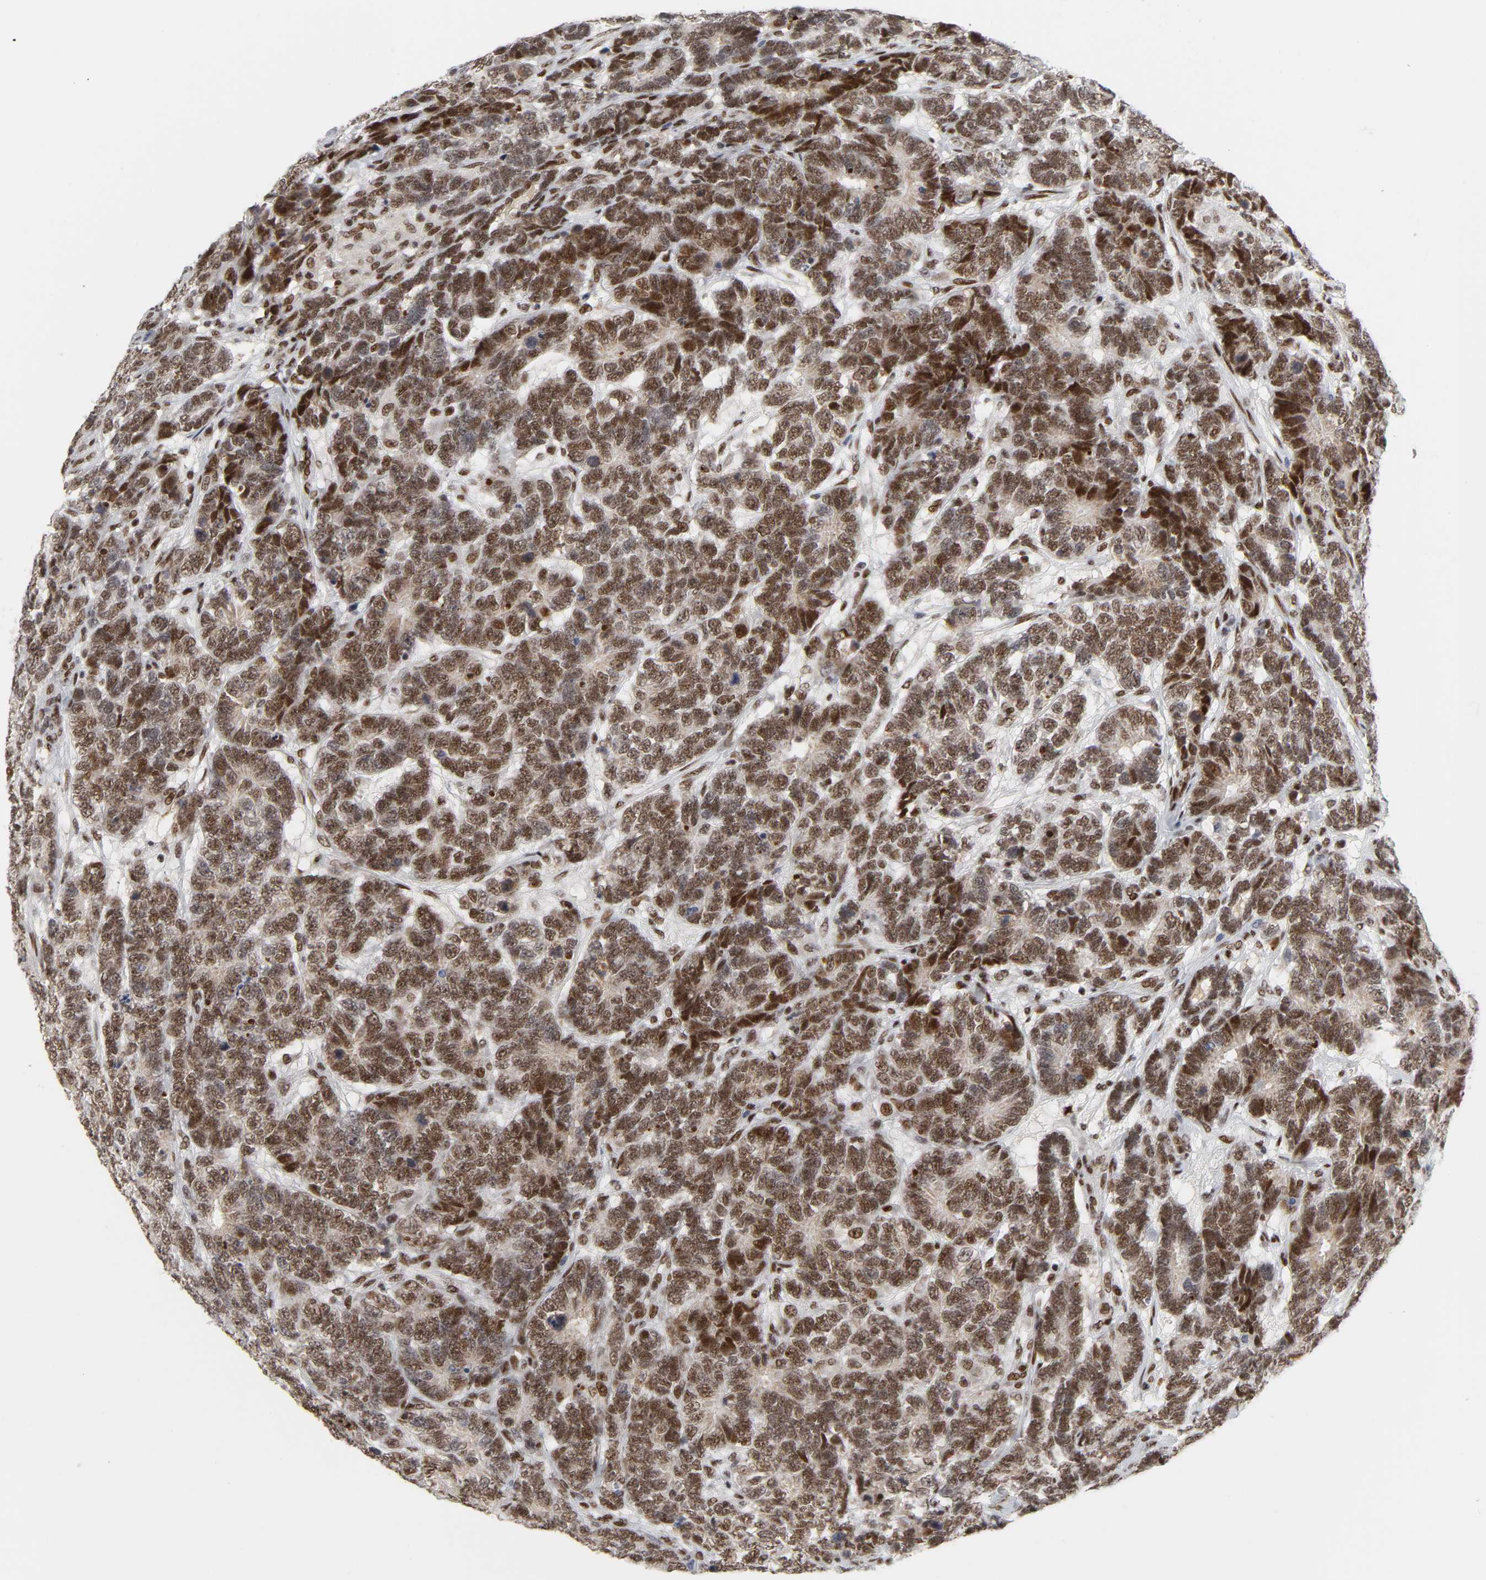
{"staining": {"intensity": "strong", "quantity": ">75%", "location": "nuclear"}, "tissue": "testis cancer", "cell_type": "Tumor cells", "image_type": "cancer", "snomed": [{"axis": "morphology", "description": "Carcinoma, Embryonal, NOS"}, {"axis": "topography", "description": "Testis"}], "caption": "DAB (3,3'-diaminobenzidine) immunohistochemical staining of human embryonal carcinoma (testis) exhibits strong nuclear protein staining in about >75% of tumor cells. (Stains: DAB (3,3'-diaminobenzidine) in brown, nuclei in blue, Microscopy: brightfield microscopy at high magnification).", "gene": "CREBBP", "patient": {"sex": "male", "age": 26}}